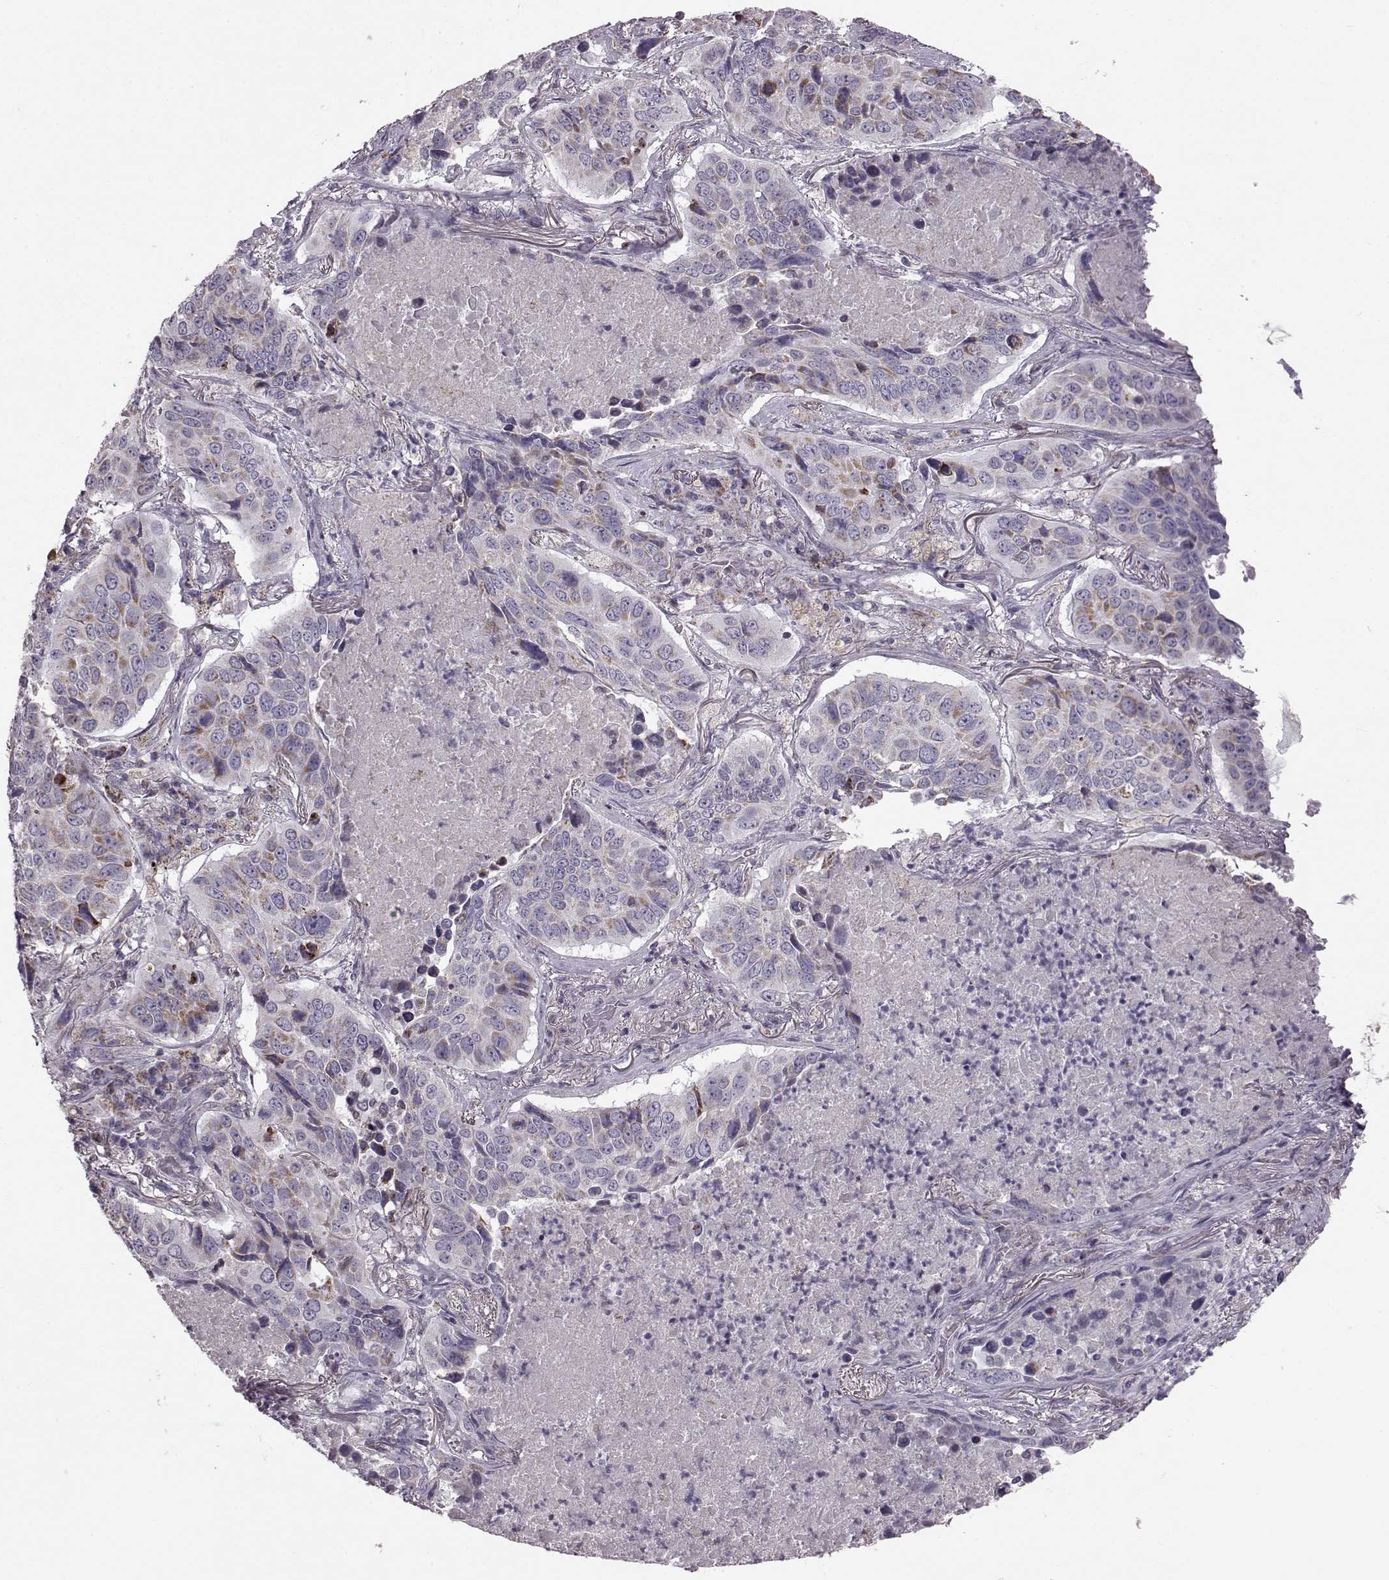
{"staining": {"intensity": "moderate", "quantity": ">75%", "location": "cytoplasmic/membranous"}, "tissue": "lung cancer", "cell_type": "Tumor cells", "image_type": "cancer", "snomed": [{"axis": "morphology", "description": "Normal tissue, NOS"}, {"axis": "morphology", "description": "Squamous cell carcinoma, NOS"}, {"axis": "topography", "description": "Bronchus"}, {"axis": "topography", "description": "Lung"}], "caption": "Human squamous cell carcinoma (lung) stained with a protein marker shows moderate staining in tumor cells.", "gene": "ATP5MF", "patient": {"sex": "male", "age": 64}}